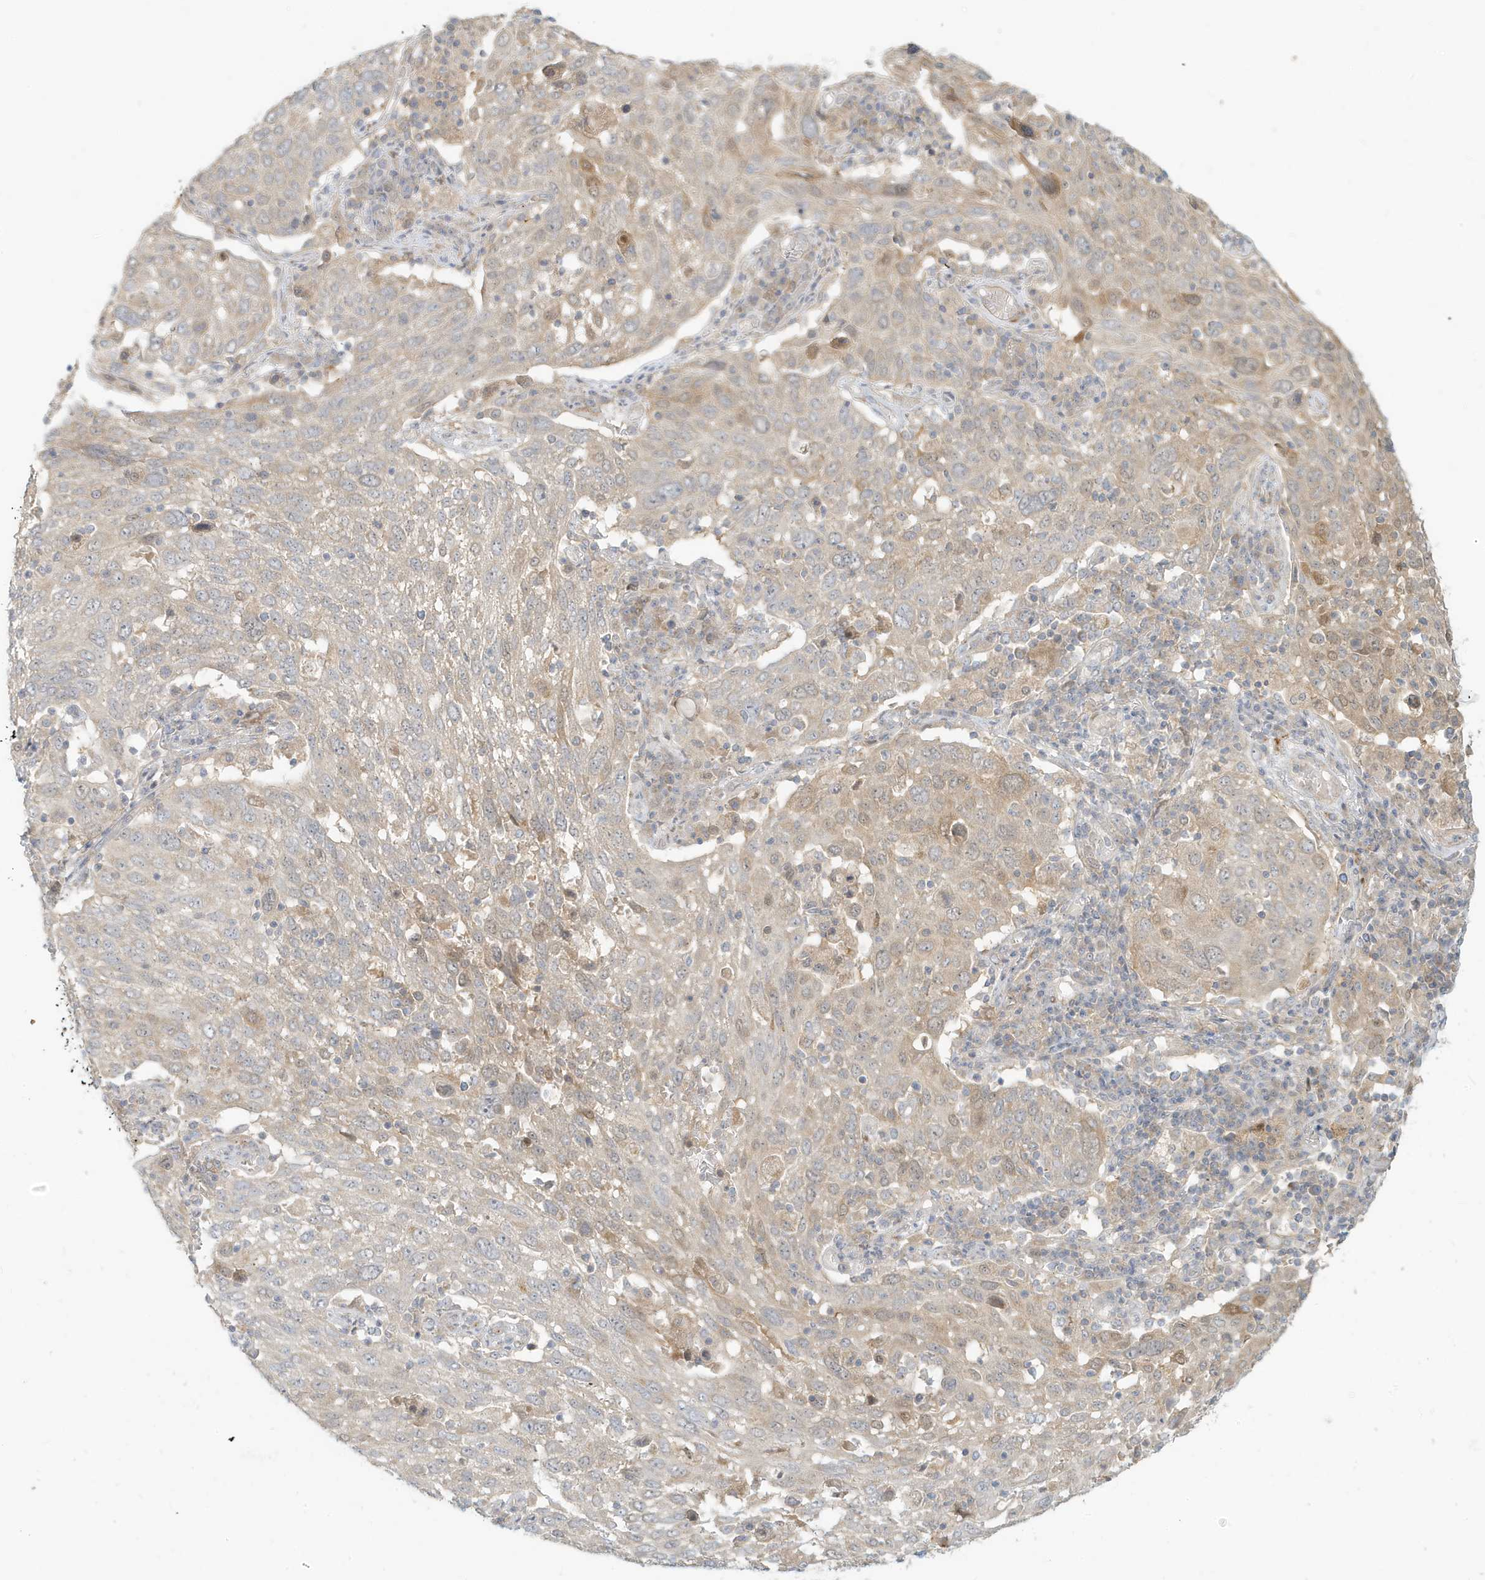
{"staining": {"intensity": "weak", "quantity": "<25%", "location": "cytoplasmic/membranous"}, "tissue": "lung cancer", "cell_type": "Tumor cells", "image_type": "cancer", "snomed": [{"axis": "morphology", "description": "Squamous cell carcinoma, NOS"}, {"axis": "topography", "description": "Lung"}], "caption": "Human lung cancer (squamous cell carcinoma) stained for a protein using IHC exhibits no expression in tumor cells.", "gene": "MCOLN1", "patient": {"sex": "male", "age": 65}}